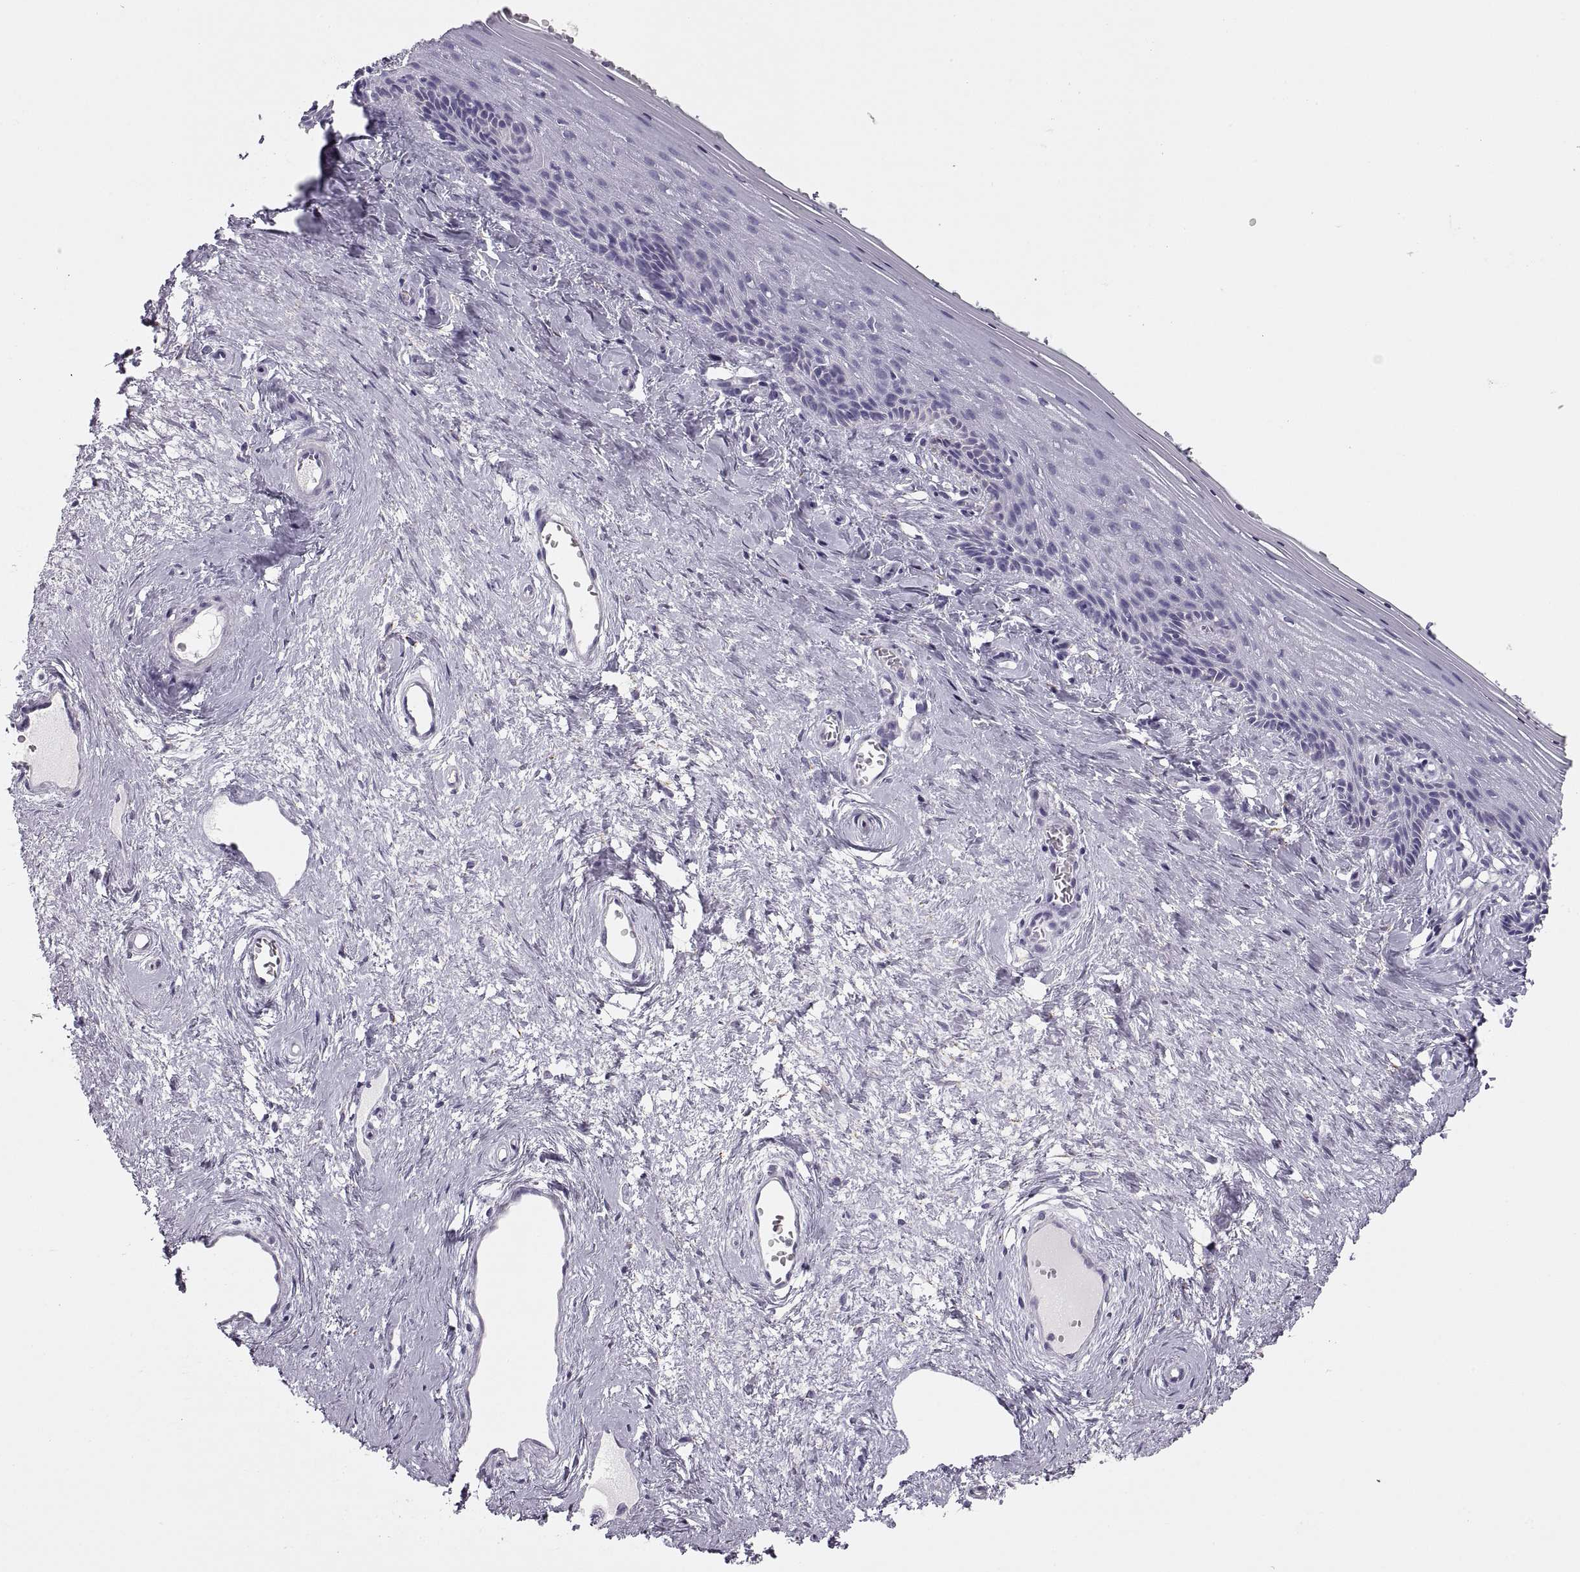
{"staining": {"intensity": "negative", "quantity": "none", "location": "none"}, "tissue": "vagina", "cell_type": "Squamous epithelial cells", "image_type": "normal", "snomed": [{"axis": "morphology", "description": "Normal tissue, NOS"}, {"axis": "topography", "description": "Vagina"}], "caption": "Vagina stained for a protein using IHC reveals no staining squamous epithelial cells.", "gene": "COL9A3", "patient": {"sex": "female", "age": 45}}